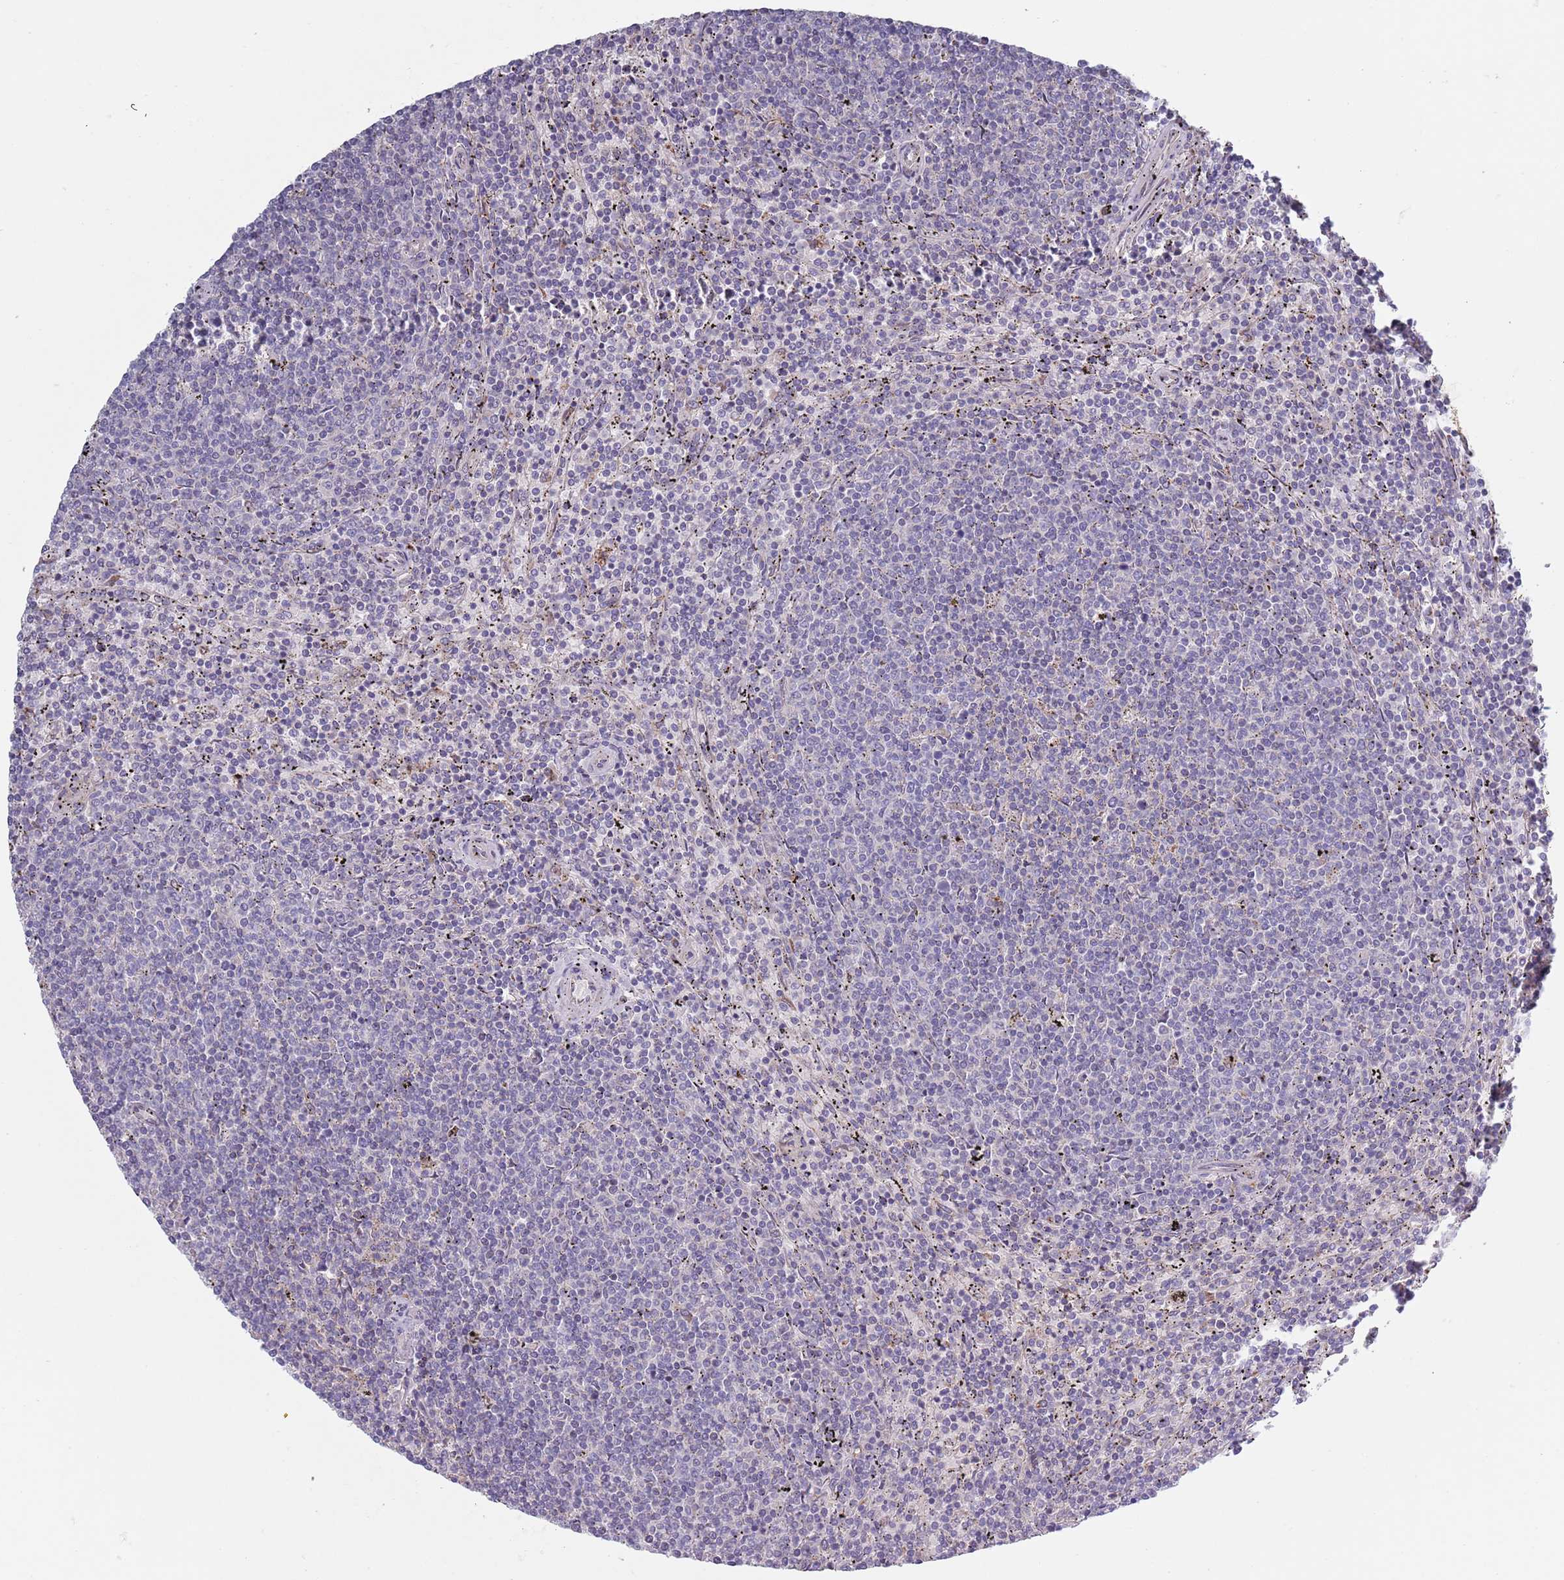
{"staining": {"intensity": "negative", "quantity": "none", "location": "none"}, "tissue": "lymphoma", "cell_type": "Tumor cells", "image_type": "cancer", "snomed": [{"axis": "morphology", "description": "Malignant lymphoma, non-Hodgkin's type, Low grade"}, {"axis": "topography", "description": "Spleen"}], "caption": "The photomicrograph demonstrates no staining of tumor cells in lymphoma.", "gene": "TYW1", "patient": {"sex": "female", "age": 50}}